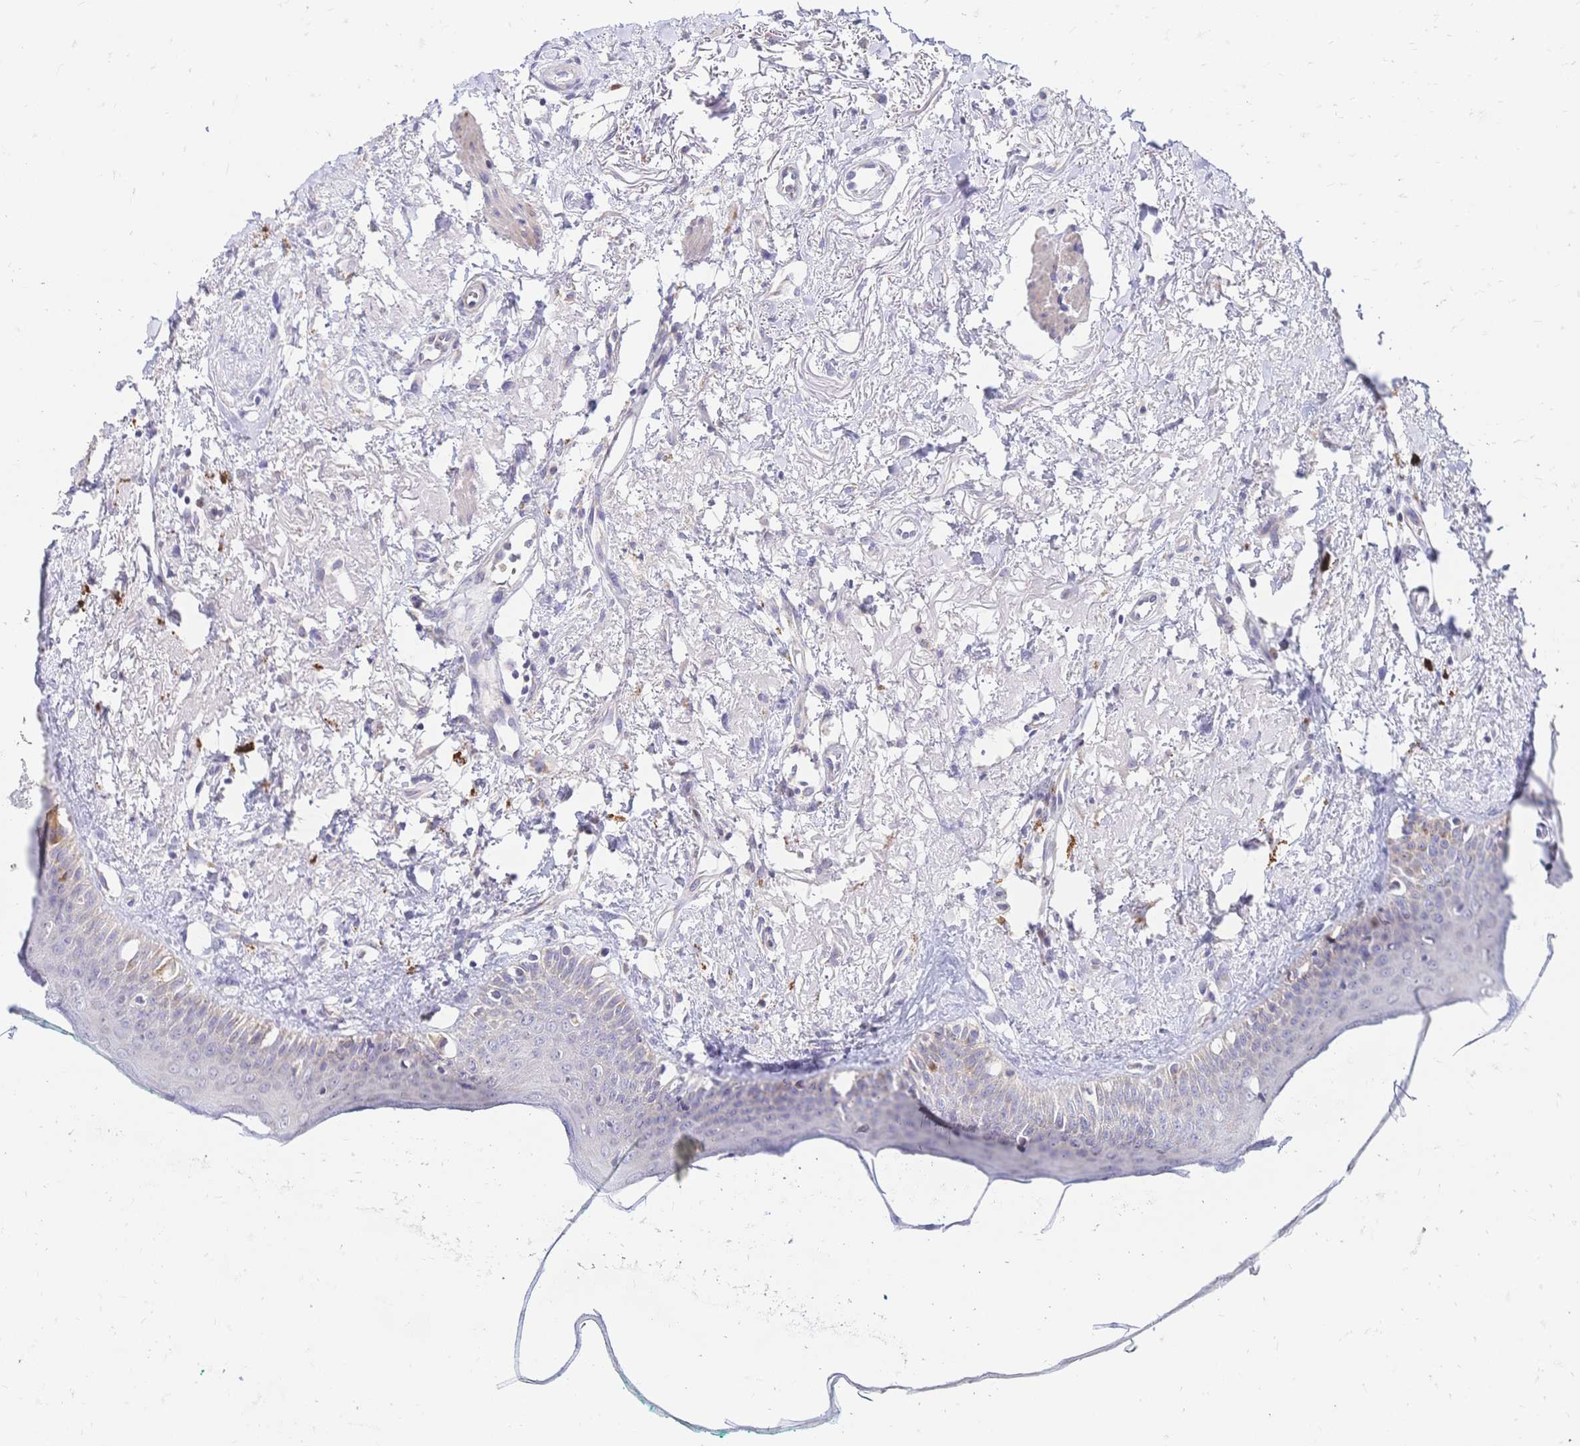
{"staining": {"intensity": "negative", "quantity": "none", "location": "none"}, "tissue": "oral mucosa", "cell_type": "Squamous epithelial cells", "image_type": "normal", "snomed": [{"axis": "morphology", "description": "Normal tissue, NOS"}, {"axis": "topography", "description": "Oral tissue"}], "caption": "This is a photomicrograph of immunohistochemistry staining of benign oral mucosa, which shows no positivity in squamous epithelial cells.", "gene": "CLEC18A", "patient": {"sex": "female", "age": 70}}